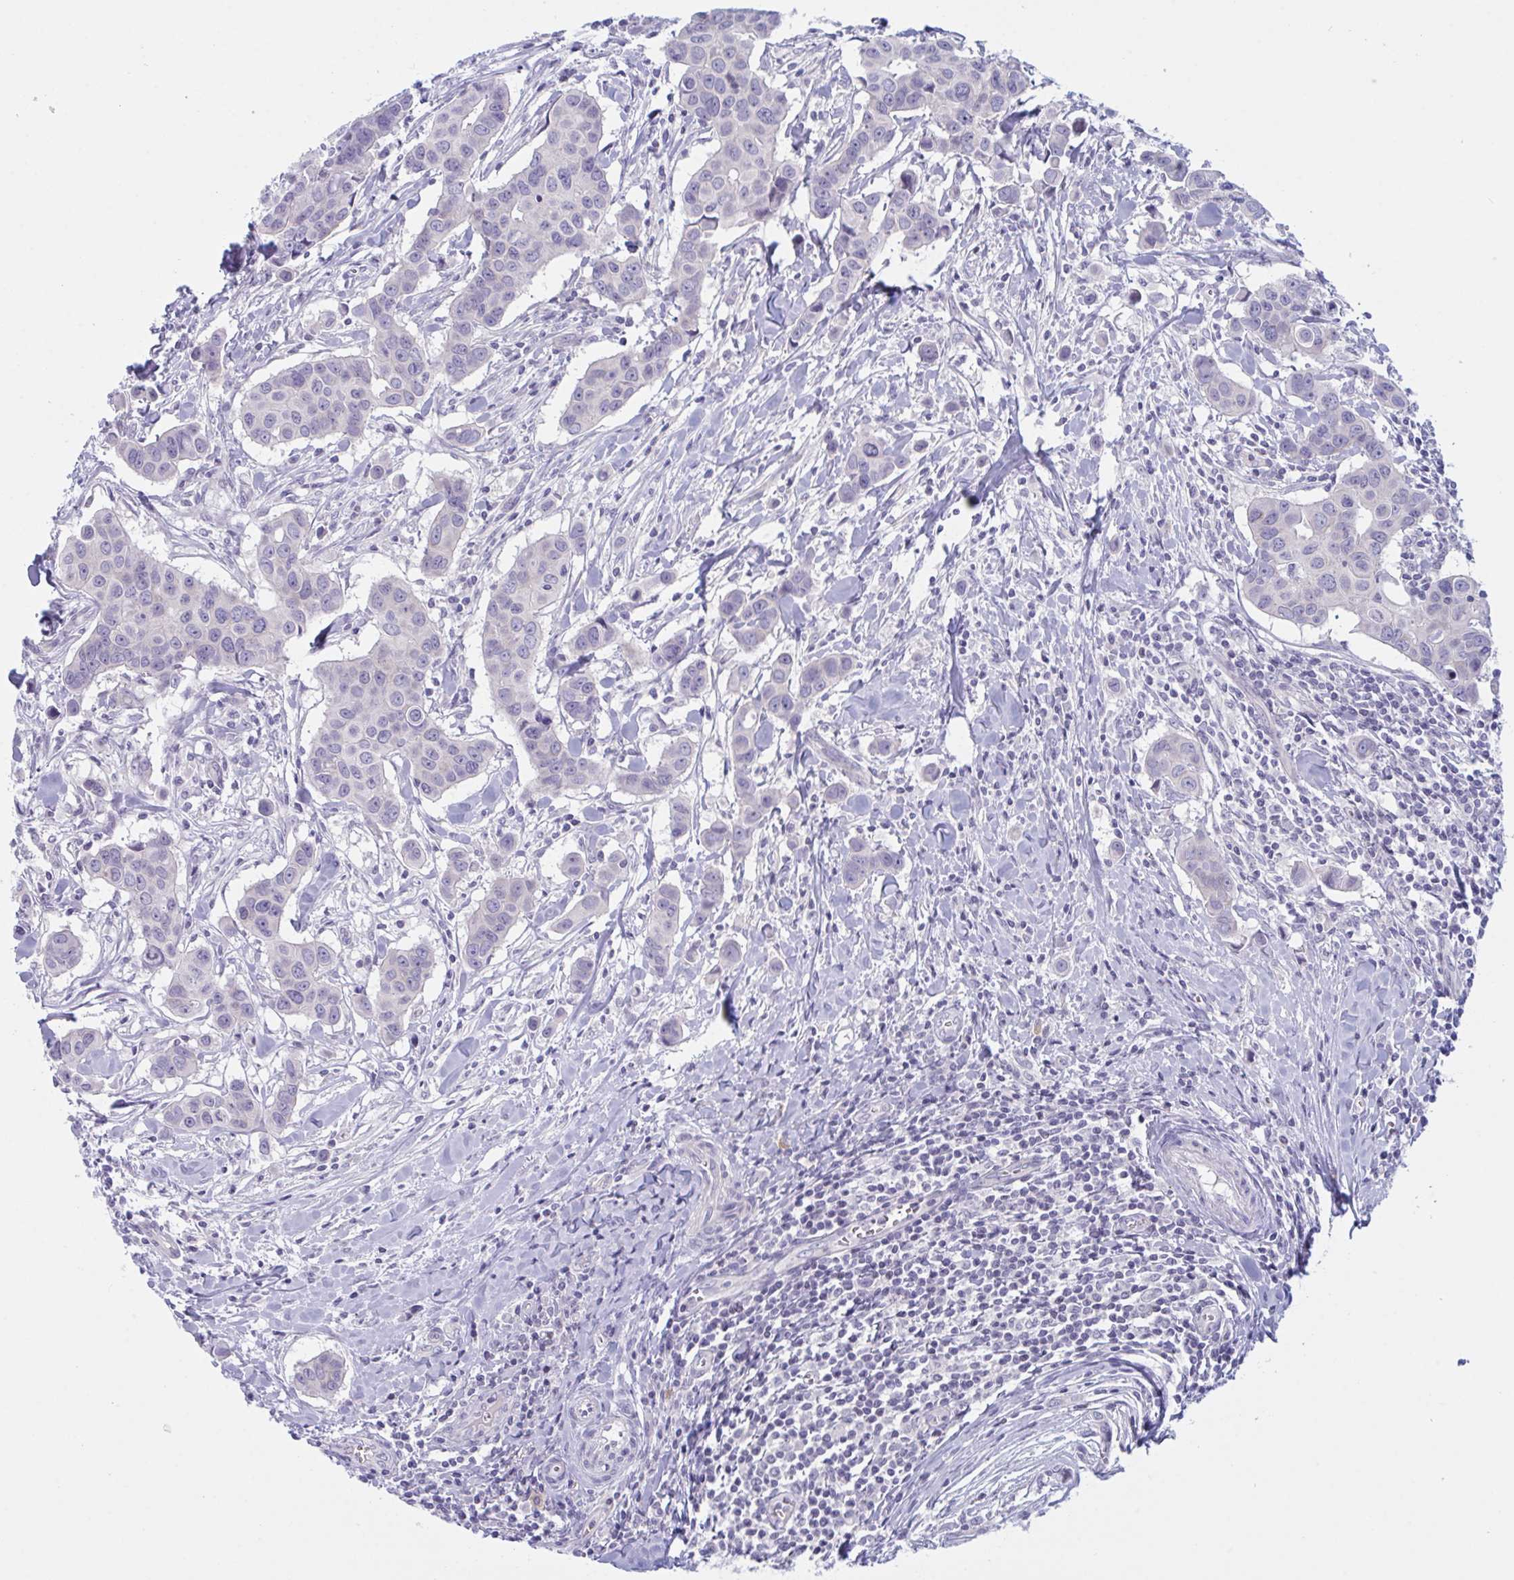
{"staining": {"intensity": "negative", "quantity": "none", "location": "none"}, "tissue": "breast cancer", "cell_type": "Tumor cells", "image_type": "cancer", "snomed": [{"axis": "morphology", "description": "Duct carcinoma"}, {"axis": "topography", "description": "Breast"}], "caption": "Tumor cells are negative for brown protein staining in breast invasive ductal carcinoma. The staining is performed using DAB brown chromogen with nuclei counter-stained in using hematoxylin.", "gene": "NAA30", "patient": {"sex": "female", "age": 24}}